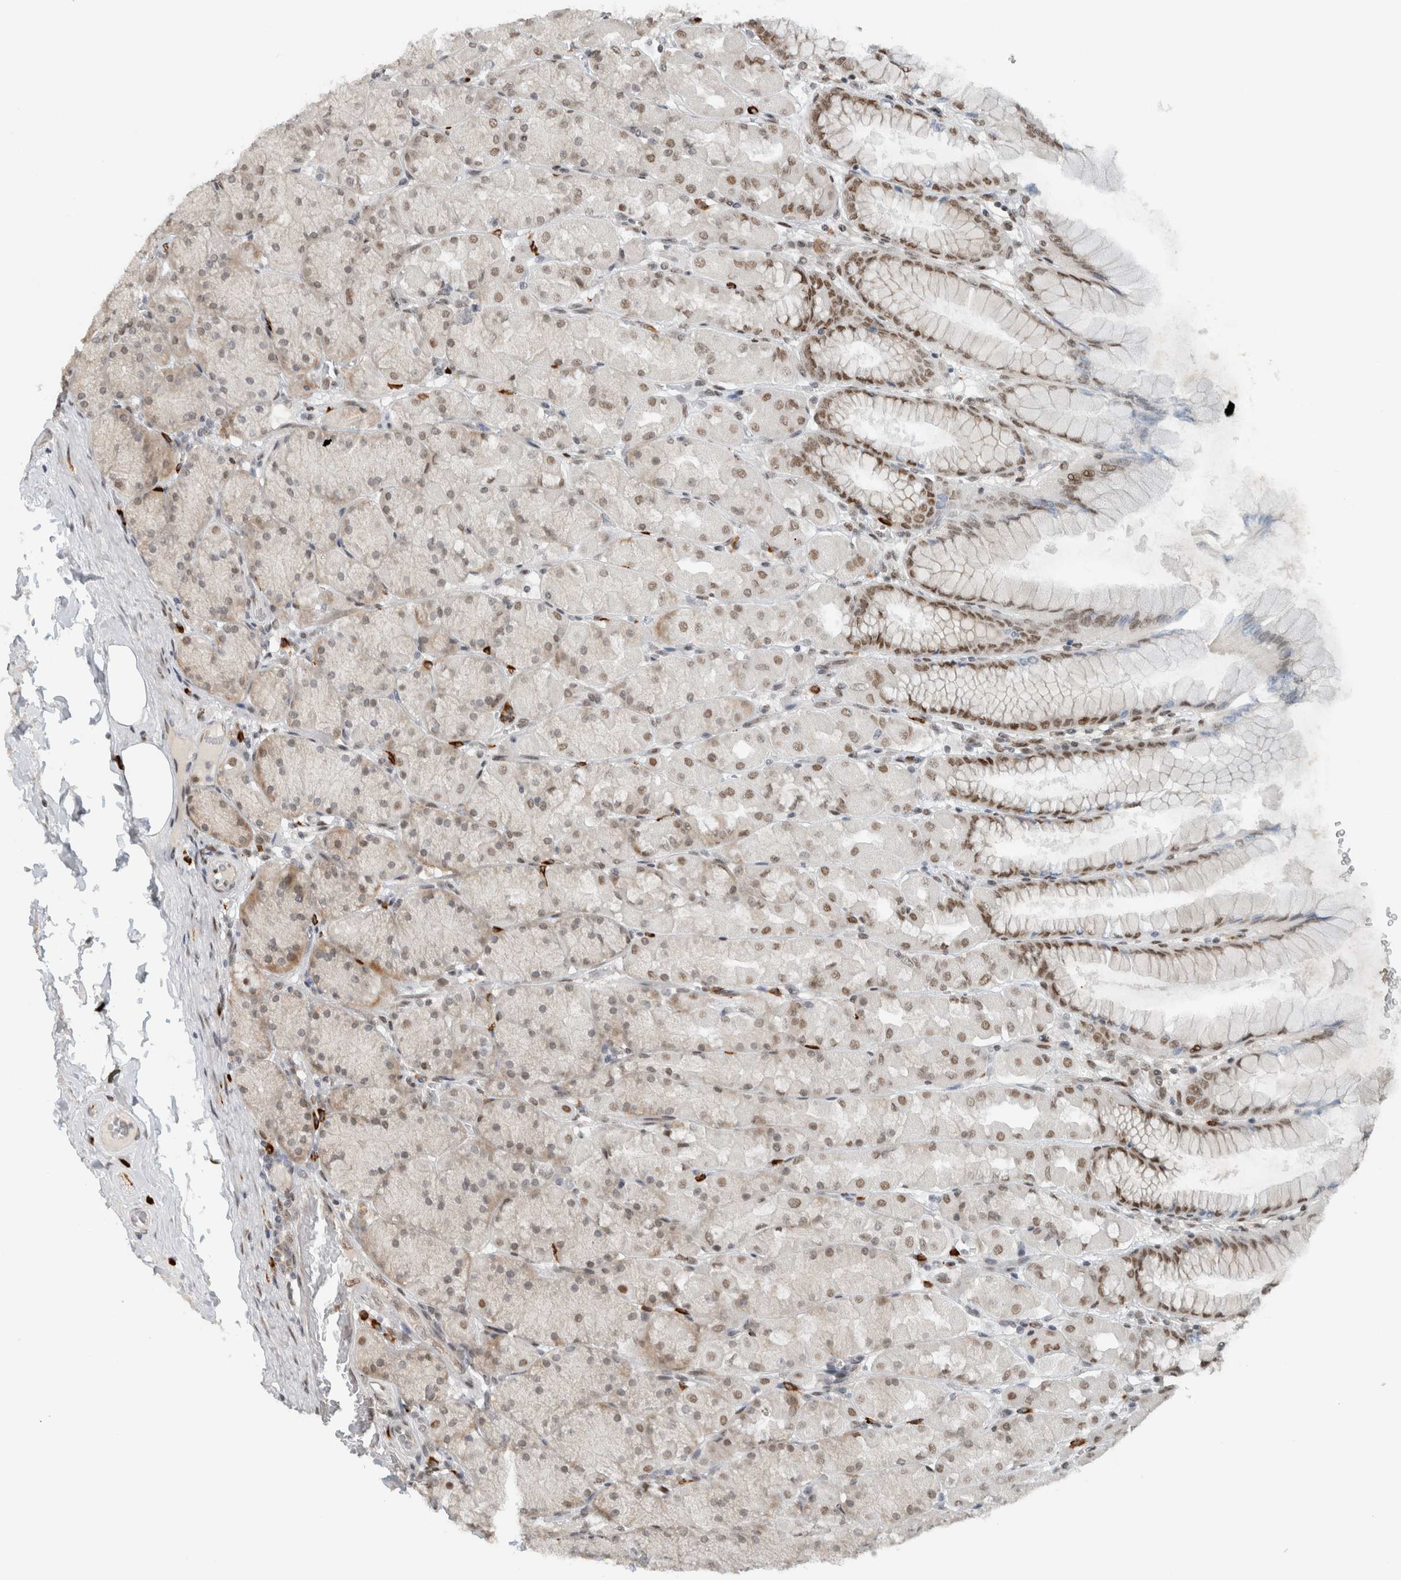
{"staining": {"intensity": "moderate", "quantity": ">75%", "location": "cytoplasmic/membranous,nuclear"}, "tissue": "stomach", "cell_type": "Glandular cells", "image_type": "normal", "snomed": [{"axis": "morphology", "description": "Normal tissue, NOS"}, {"axis": "topography", "description": "Stomach, upper"}], "caption": "A brown stain shows moderate cytoplasmic/membranous,nuclear staining of a protein in glandular cells of unremarkable human stomach.", "gene": "HNRNPR", "patient": {"sex": "female", "age": 56}}